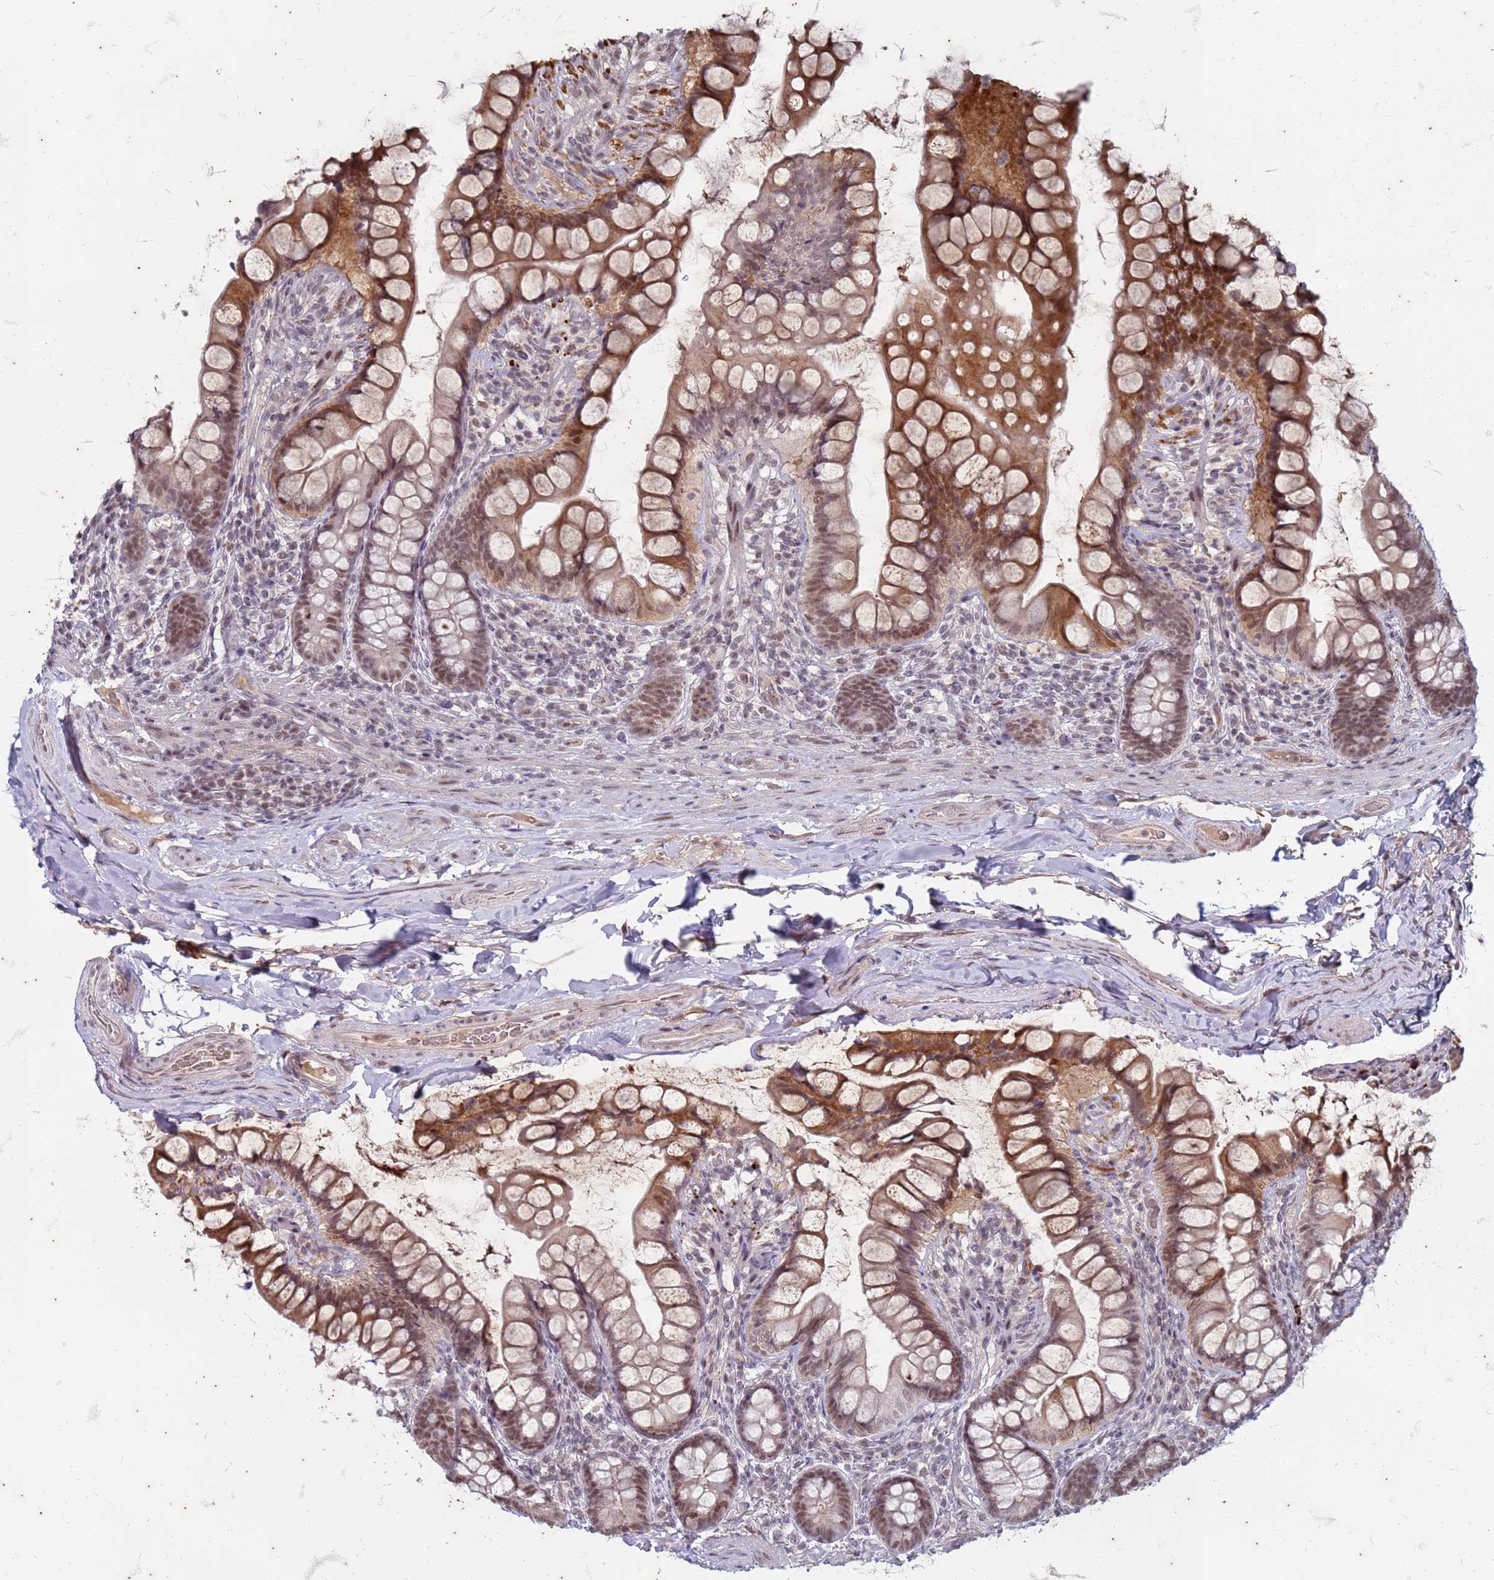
{"staining": {"intensity": "moderate", "quantity": "25%-75%", "location": "cytoplasmic/membranous,nuclear"}, "tissue": "small intestine", "cell_type": "Glandular cells", "image_type": "normal", "snomed": [{"axis": "morphology", "description": "Normal tissue, NOS"}, {"axis": "topography", "description": "Small intestine"}], "caption": "Approximately 25%-75% of glandular cells in benign human small intestine exhibit moderate cytoplasmic/membranous,nuclear protein staining as visualized by brown immunohistochemical staining.", "gene": "TRMT6", "patient": {"sex": "male", "age": 70}}